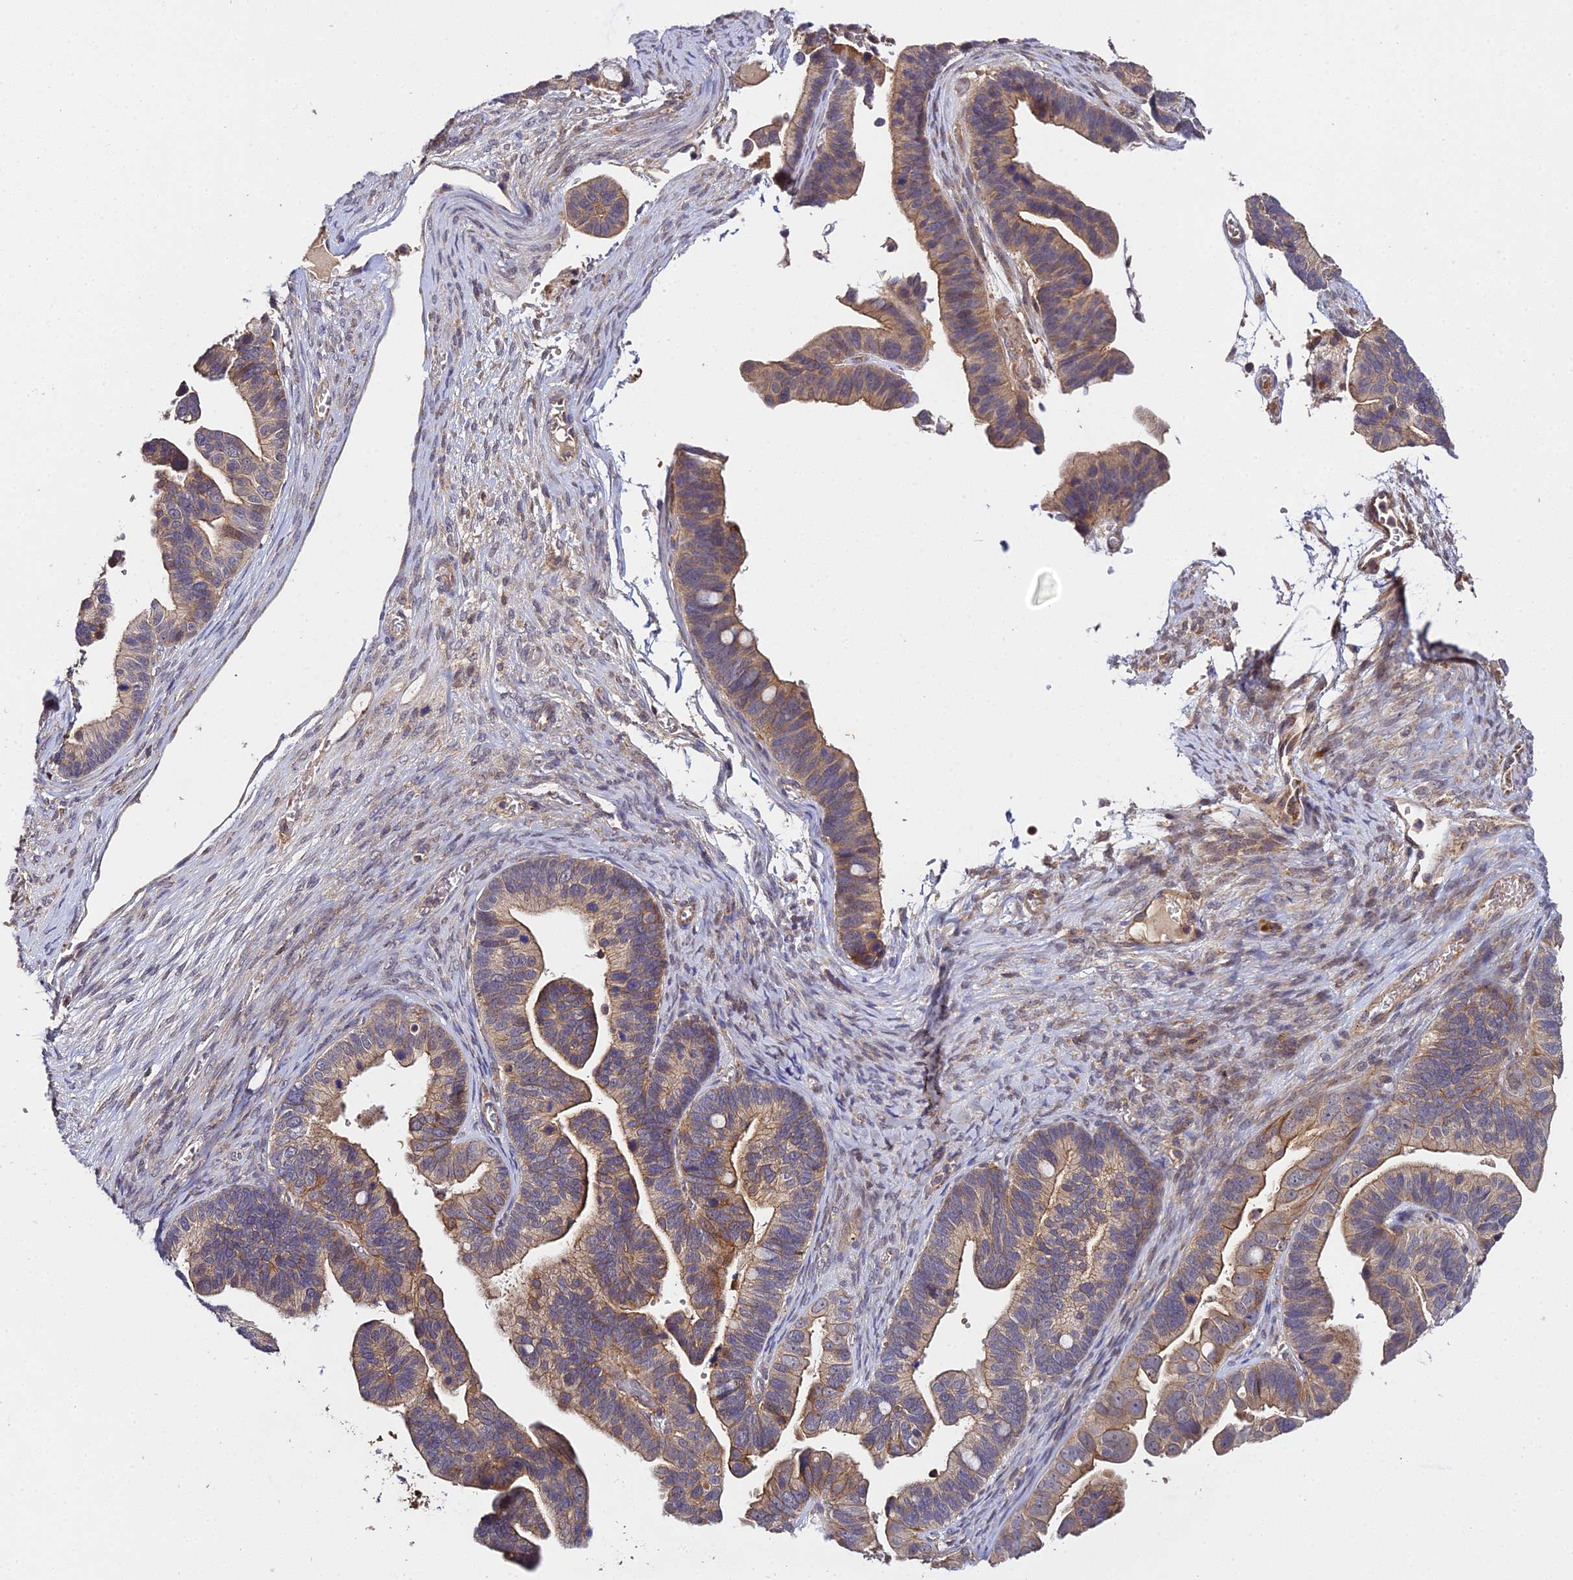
{"staining": {"intensity": "moderate", "quantity": "25%-75%", "location": "cytoplasmic/membranous"}, "tissue": "ovarian cancer", "cell_type": "Tumor cells", "image_type": "cancer", "snomed": [{"axis": "morphology", "description": "Cystadenocarcinoma, serous, NOS"}, {"axis": "topography", "description": "Ovary"}], "caption": "Immunohistochemical staining of ovarian cancer (serous cystadenocarcinoma) reveals medium levels of moderate cytoplasmic/membranous positivity in about 25%-75% of tumor cells.", "gene": "ZBED8", "patient": {"sex": "female", "age": 56}}